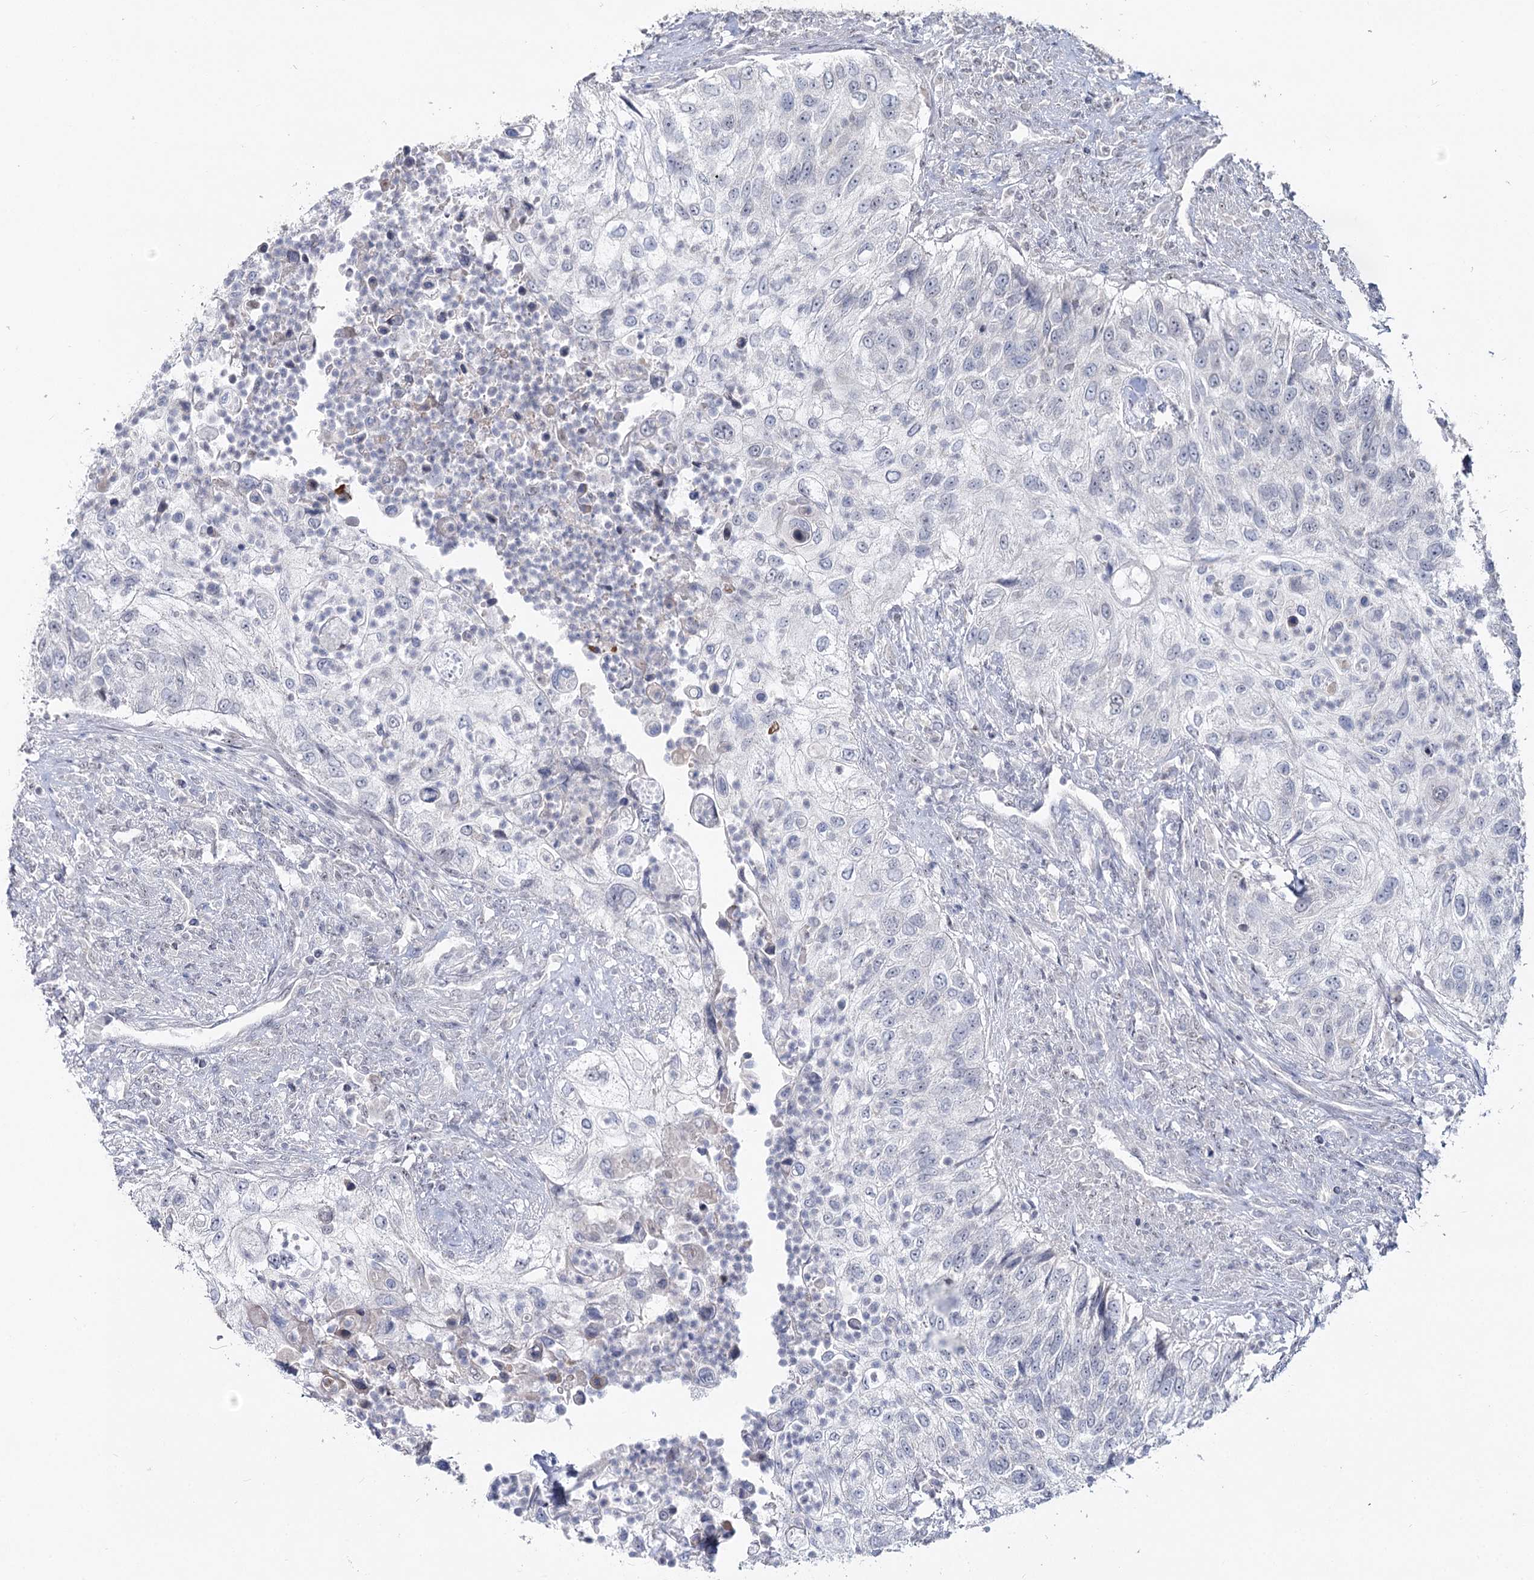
{"staining": {"intensity": "negative", "quantity": "none", "location": "none"}, "tissue": "urothelial cancer", "cell_type": "Tumor cells", "image_type": "cancer", "snomed": [{"axis": "morphology", "description": "Urothelial carcinoma, High grade"}, {"axis": "topography", "description": "Urinary bladder"}], "caption": "Tumor cells show no significant staining in urothelial cancer.", "gene": "RUFY4", "patient": {"sex": "female", "age": 60}}